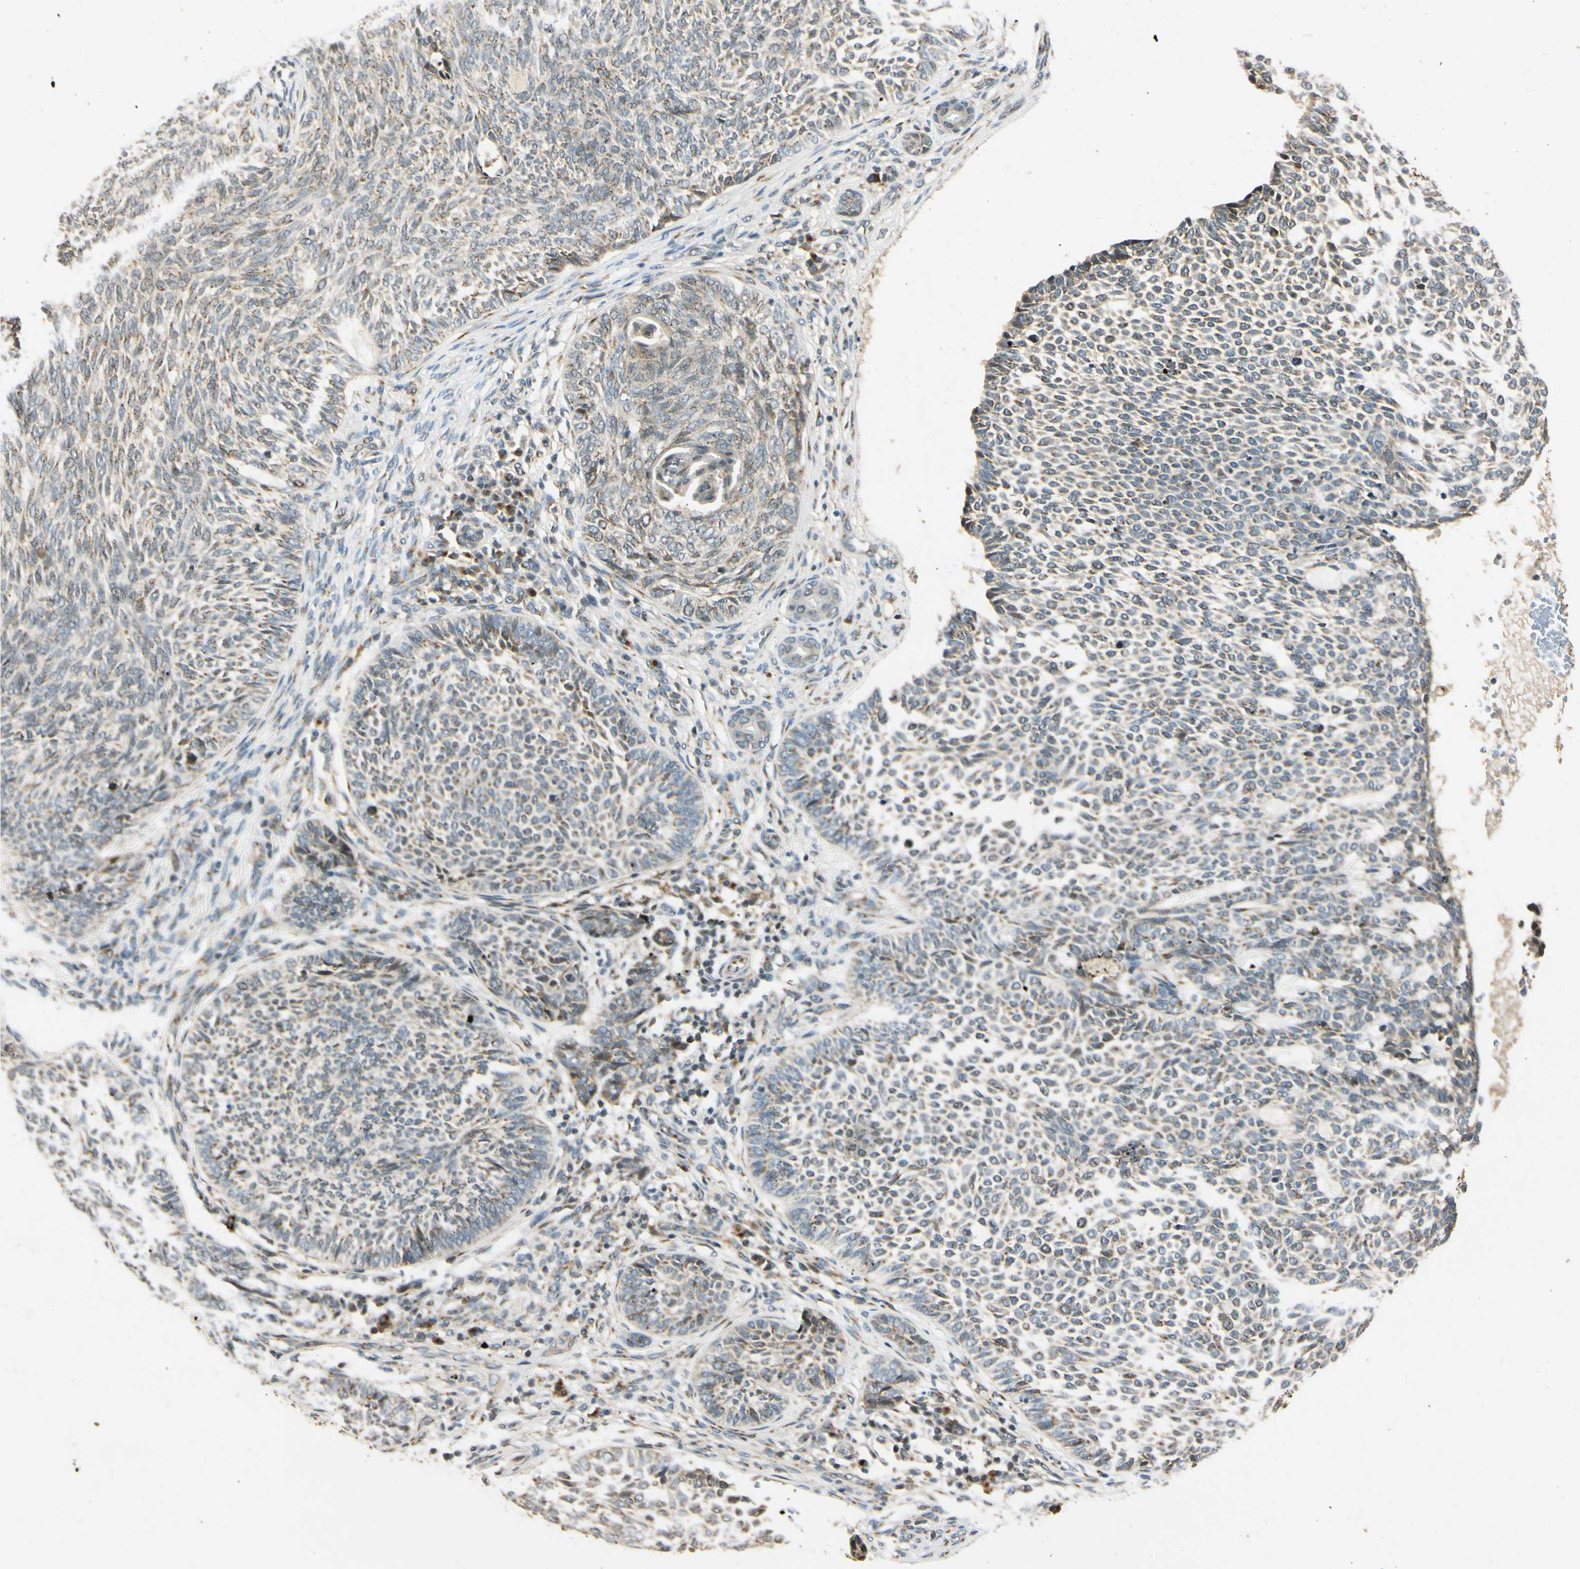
{"staining": {"intensity": "weak", "quantity": "<25%", "location": "cytoplasmic/membranous"}, "tissue": "skin cancer", "cell_type": "Tumor cells", "image_type": "cancer", "snomed": [{"axis": "morphology", "description": "Basal cell carcinoma"}, {"axis": "topography", "description": "Skin"}], "caption": "High magnification brightfield microscopy of skin basal cell carcinoma stained with DAB (brown) and counterstained with hematoxylin (blue): tumor cells show no significant positivity.", "gene": "NEO1", "patient": {"sex": "male", "age": 87}}